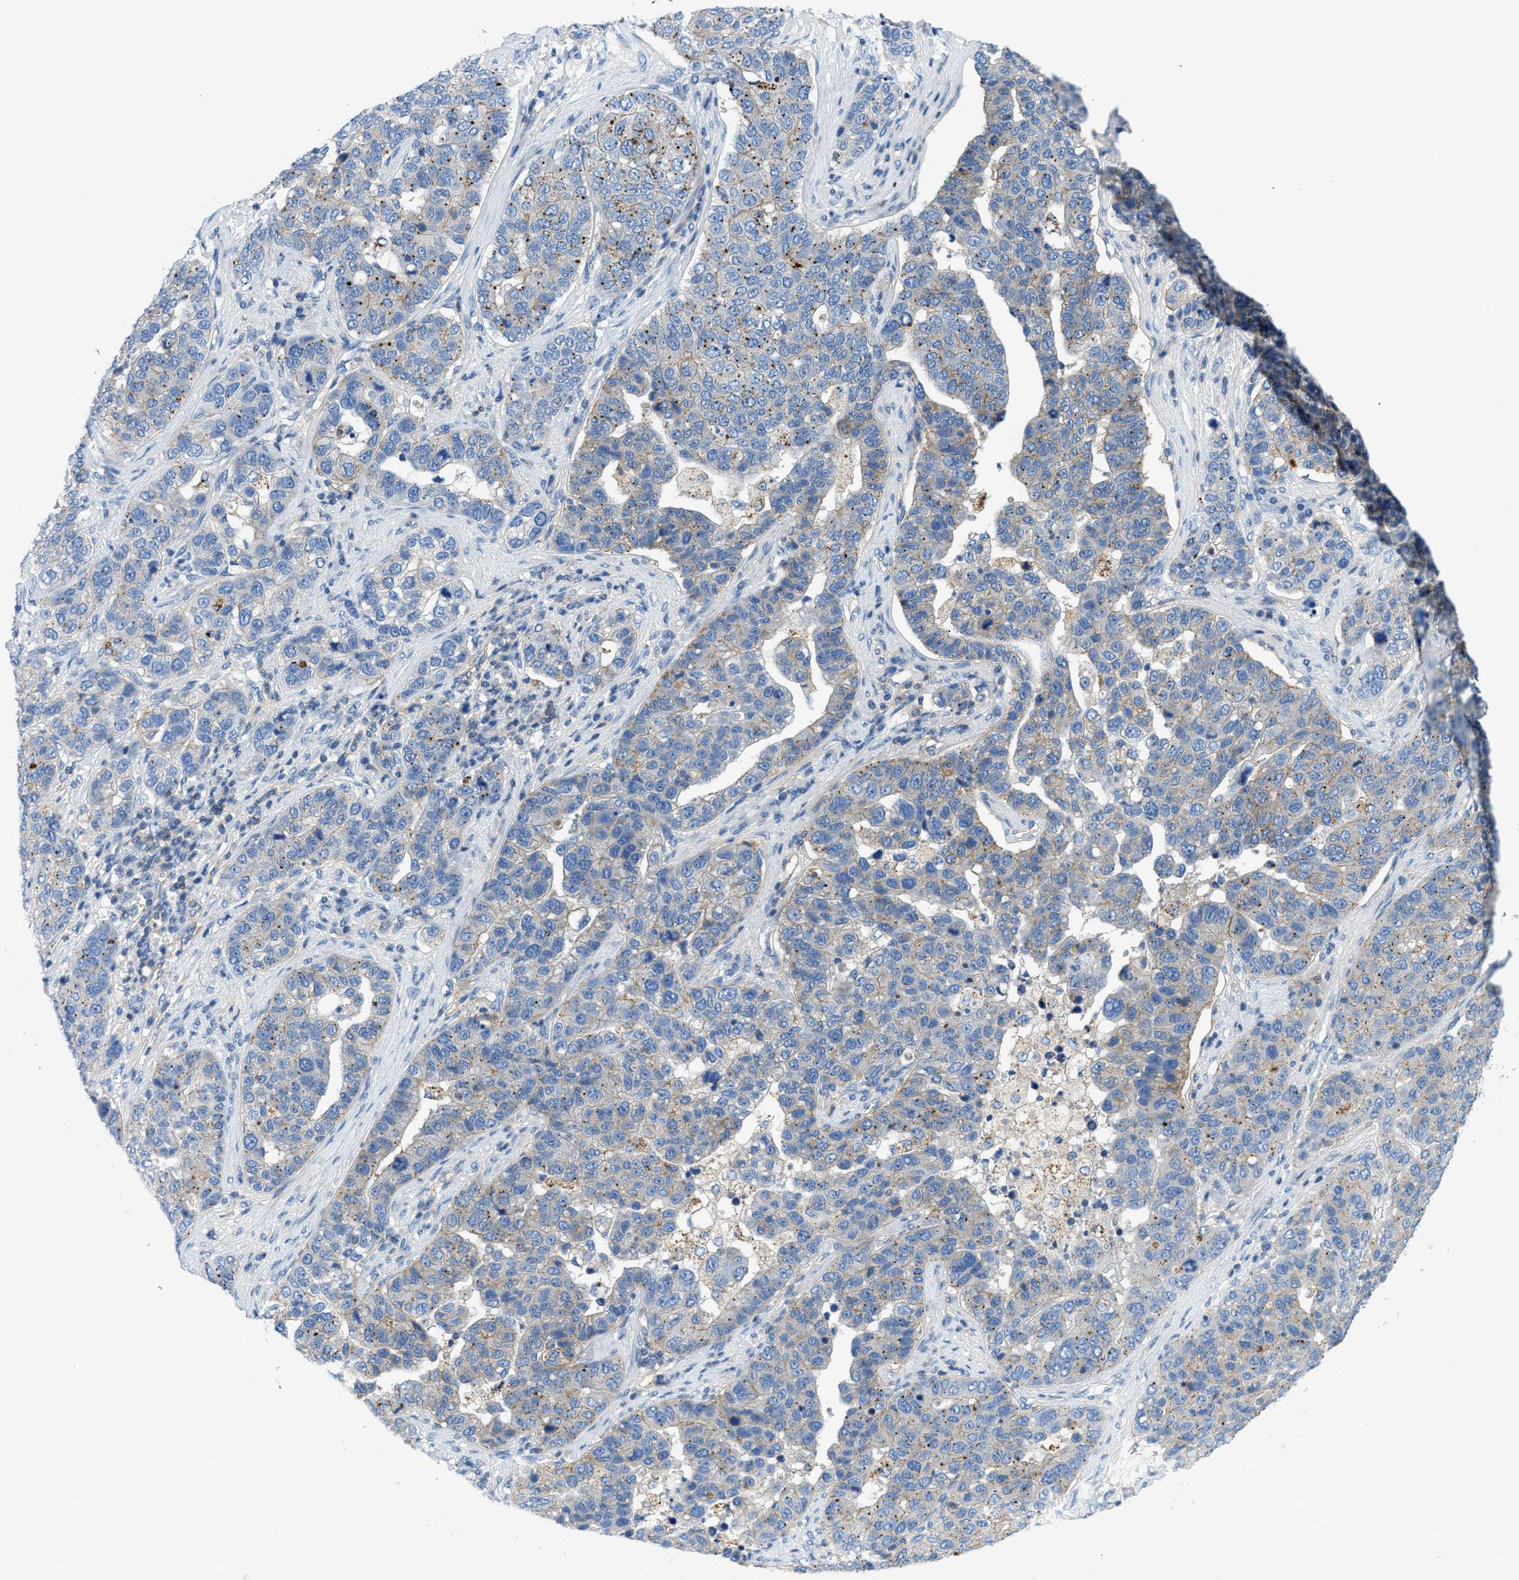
{"staining": {"intensity": "weak", "quantity": "25%-75%", "location": "cytoplasmic/membranous"}, "tissue": "pancreatic cancer", "cell_type": "Tumor cells", "image_type": "cancer", "snomed": [{"axis": "morphology", "description": "Adenocarcinoma, NOS"}, {"axis": "topography", "description": "Pancreas"}], "caption": "Pancreatic cancer (adenocarcinoma) stained for a protein (brown) displays weak cytoplasmic/membranous positive staining in approximately 25%-75% of tumor cells.", "gene": "ORAI1", "patient": {"sex": "female", "age": 61}}